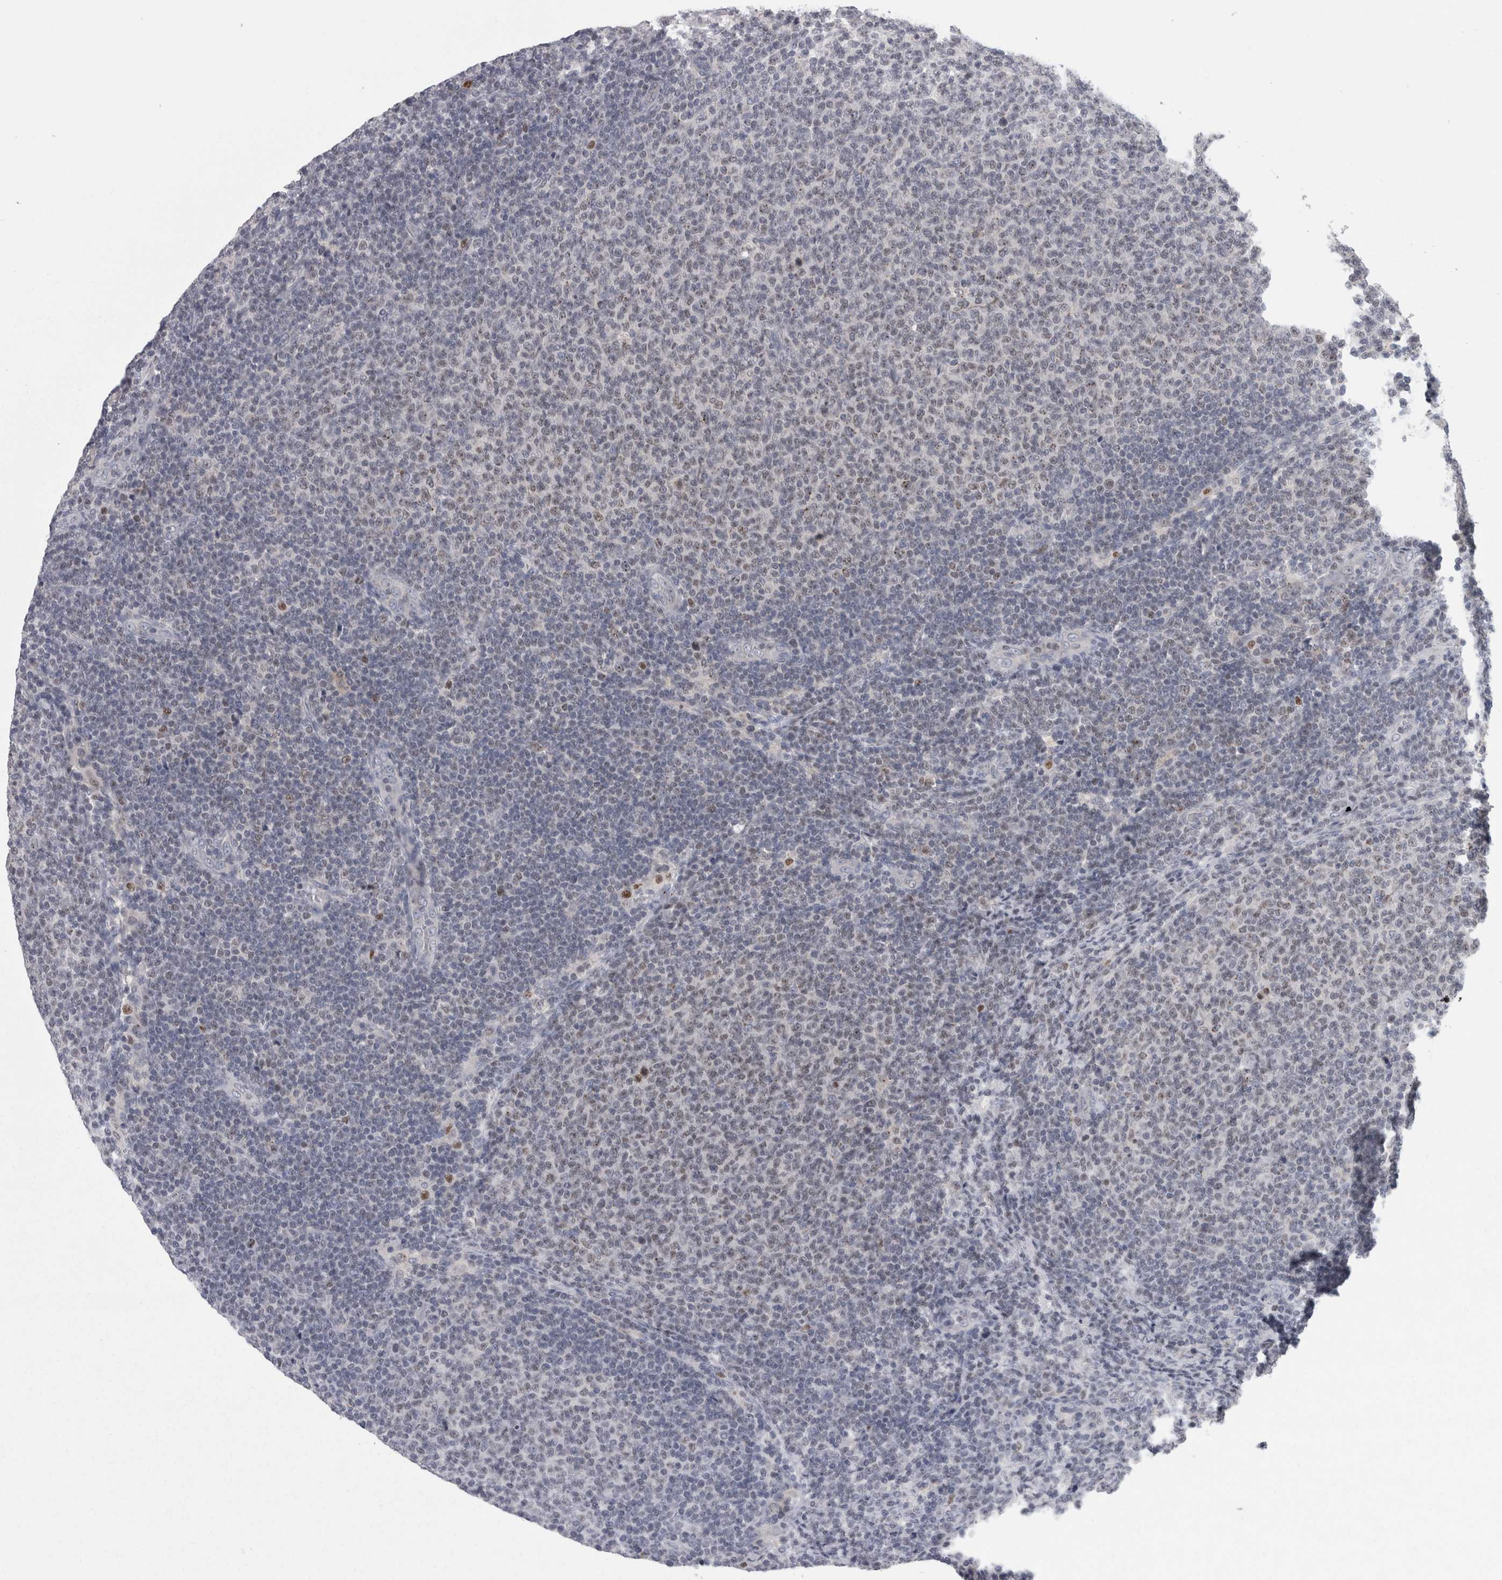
{"staining": {"intensity": "negative", "quantity": "none", "location": "none"}, "tissue": "lymphoma", "cell_type": "Tumor cells", "image_type": "cancer", "snomed": [{"axis": "morphology", "description": "Malignant lymphoma, non-Hodgkin's type, Low grade"}, {"axis": "topography", "description": "Lymph node"}], "caption": "IHC of lymphoma shows no staining in tumor cells.", "gene": "PCM1", "patient": {"sex": "male", "age": 66}}